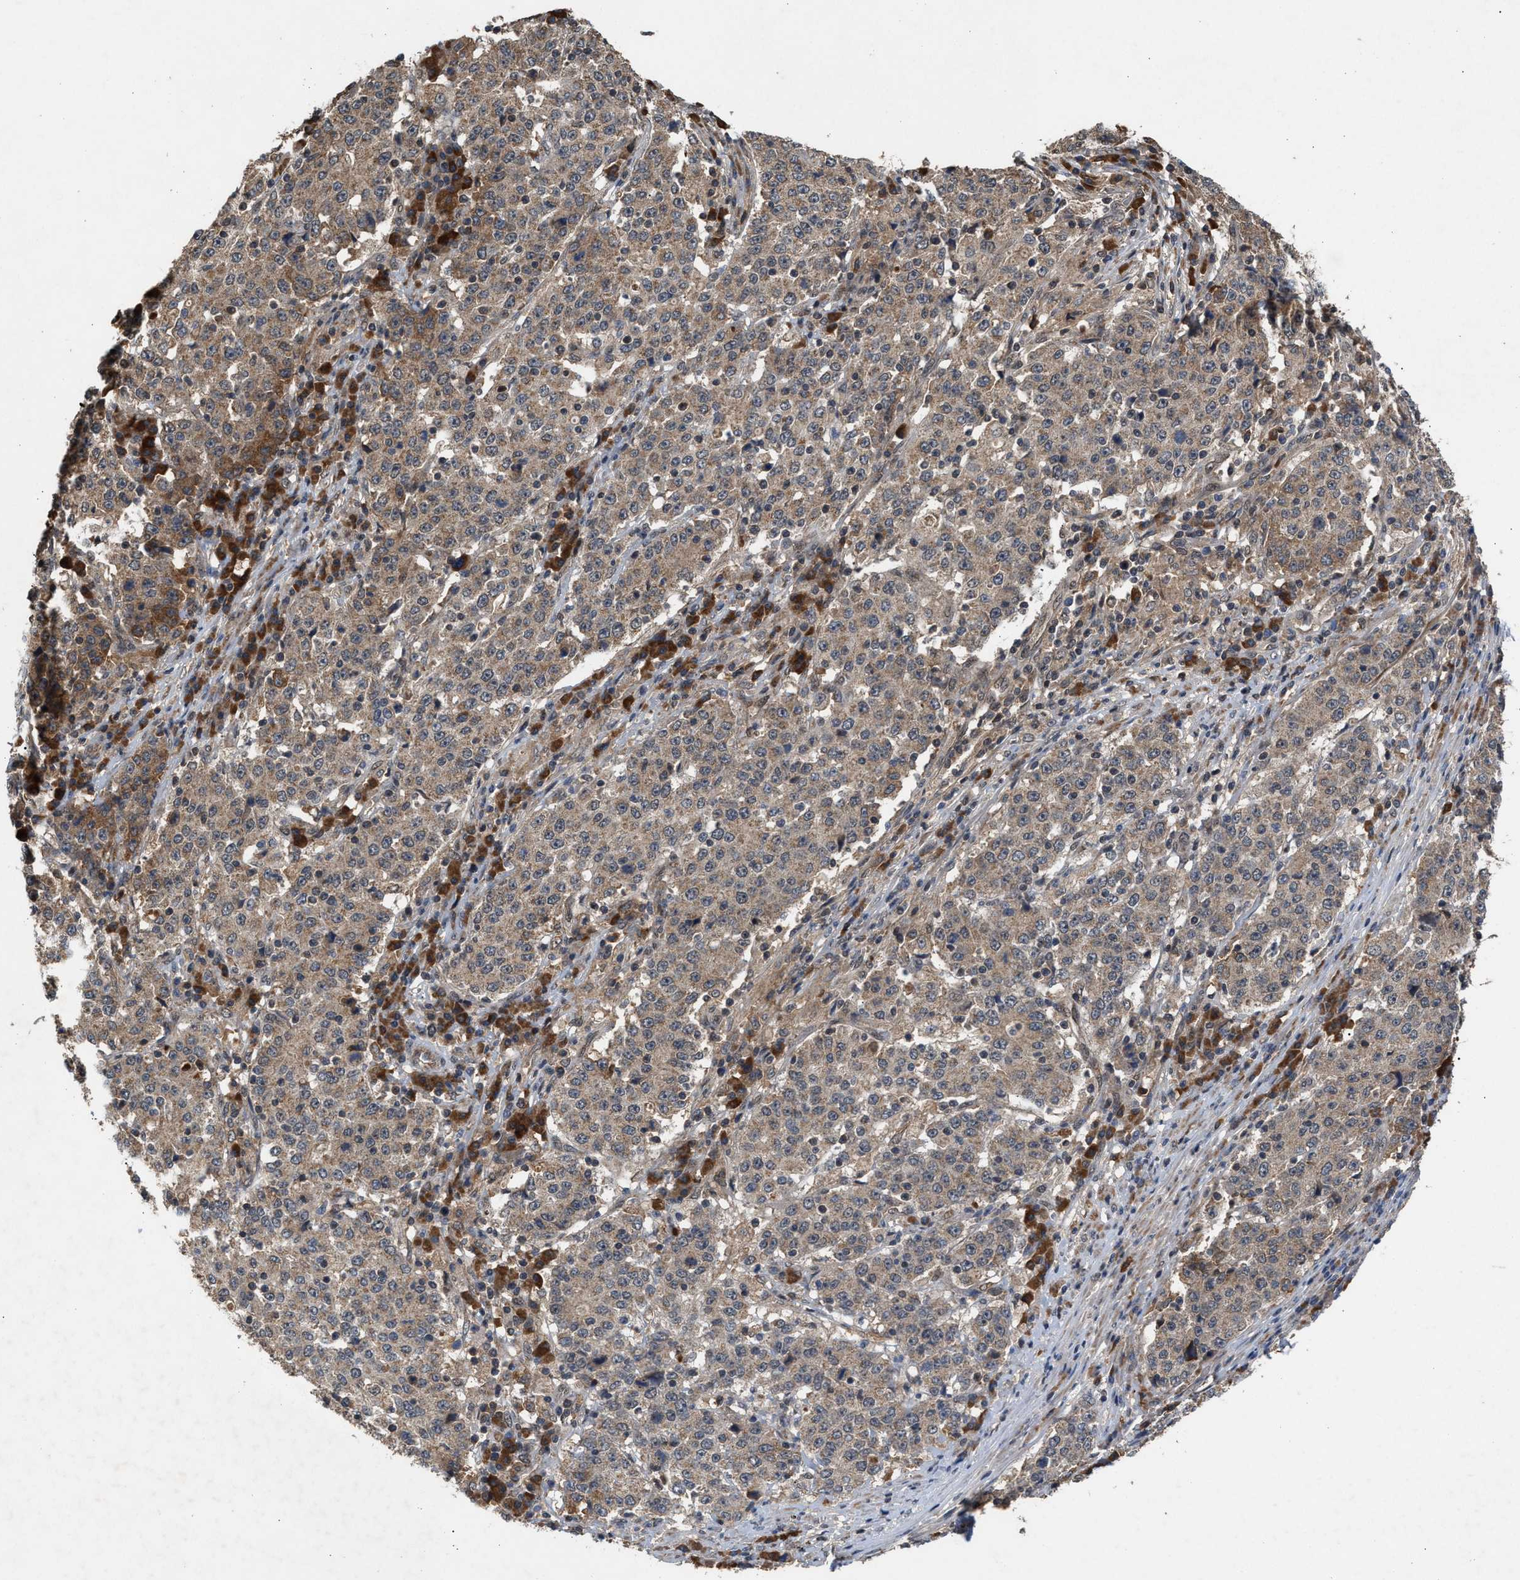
{"staining": {"intensity": "moderate", "quantity": ">75%", "location": "cytoplasmic/membranous"}, "tissue": "stomach cancer", "cell_type": "Tumor cells", "image_type": "cancer", "snomed": [{"axis": "morphology", "description": "Adenocarcinoma, NOS"}, {"axis": "topography", "description": "Stomach"}], "caption": "There is medium levels of moderate cytoplasmic/membranous positivity in tumor cells of stomach cancer (adenocarcinoma), as demonstrated by immunohistochemical staining (brown color).", "gene": "RUSC2", "patient": {"sex": "male", "age": 59}}